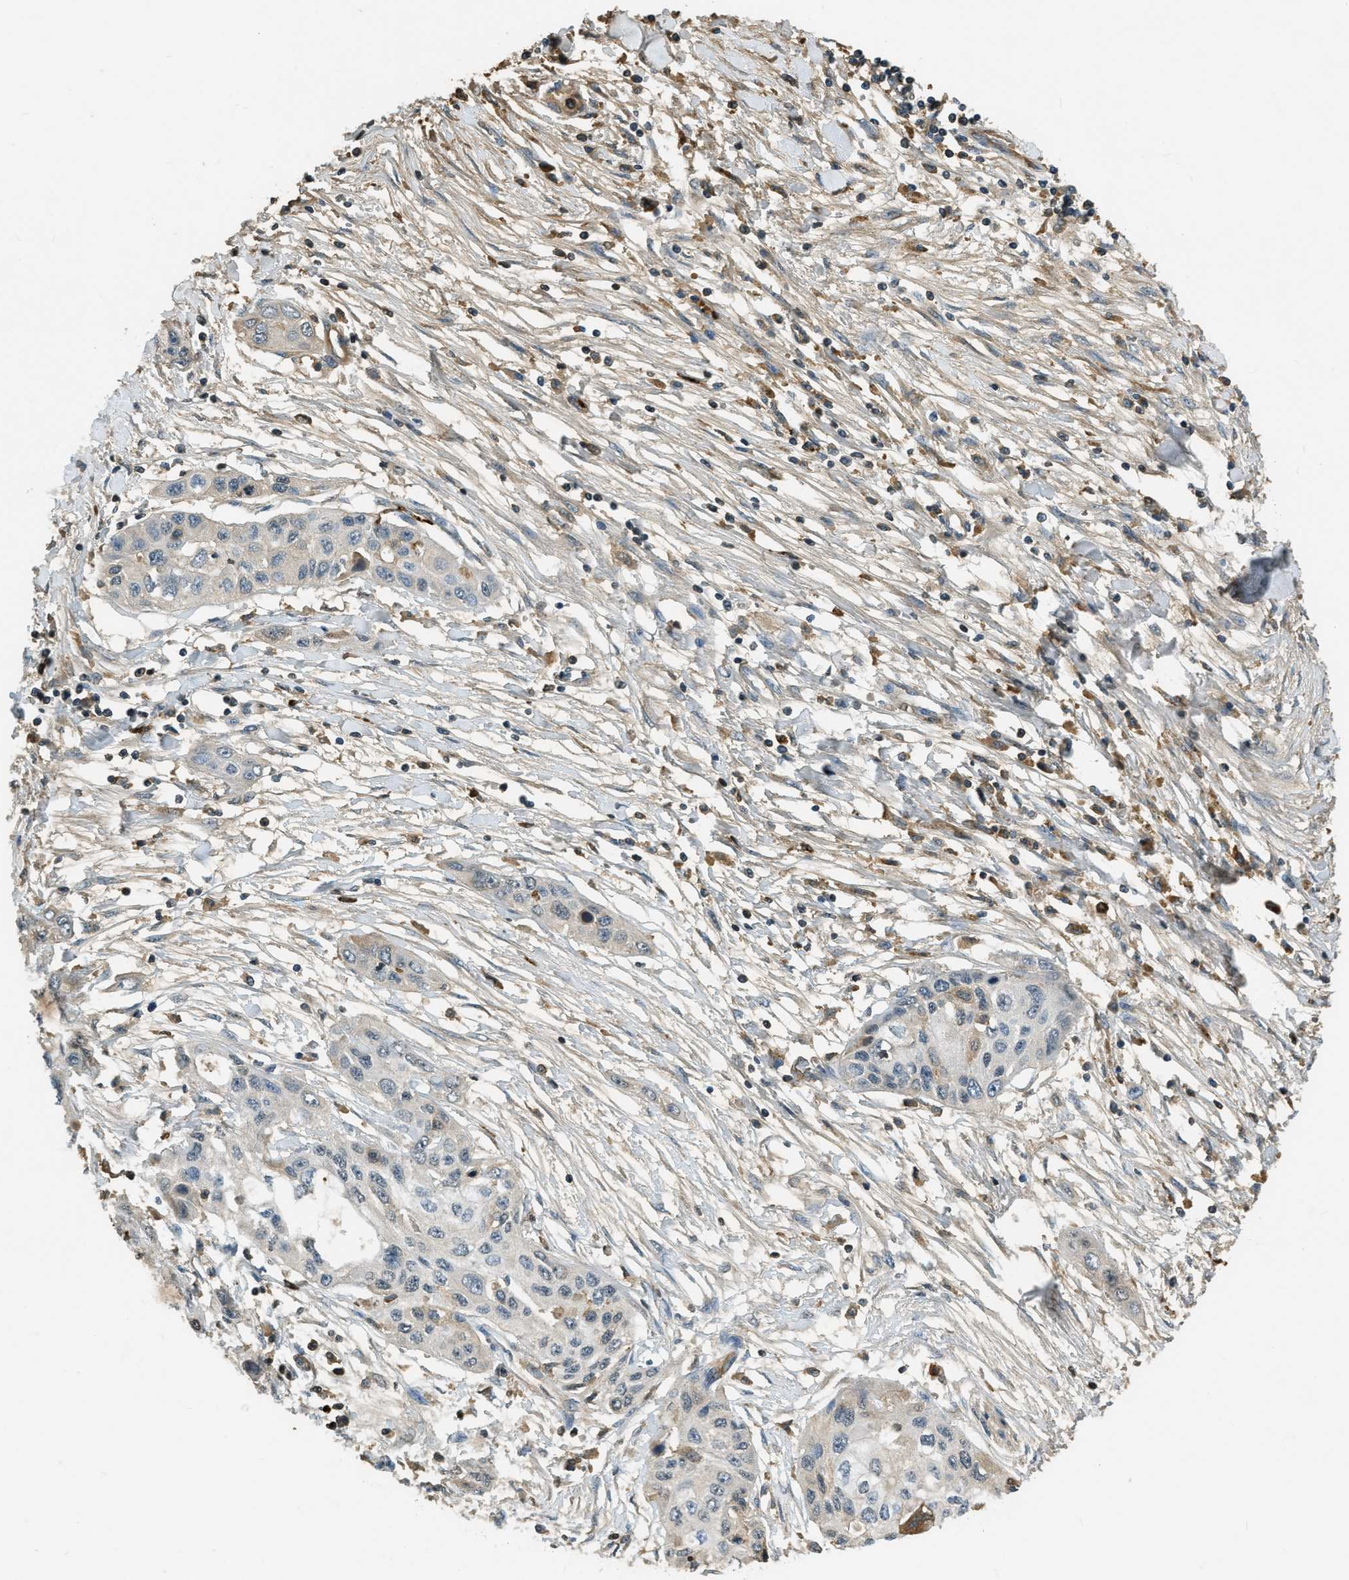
{"staining": {"intensity": "weak", "quantity": "<25%", "location": "cytoplasmic/membranous"}, "tissue": "pancreatic cancer", "cell_type": "Tumor cells", "image_type": "cancer", "snomed": [{"axis": "morphology", "description": "Adenocarcinoma, NOS"}, {"axis": "topography", "description": "Pancreas"}], "caption": "Tumor cells show no significant expression in pancreatic cancer (adenocarcinoma).", "gene": "PRTN3", "patient": {"sex": "female", "age": 70}}